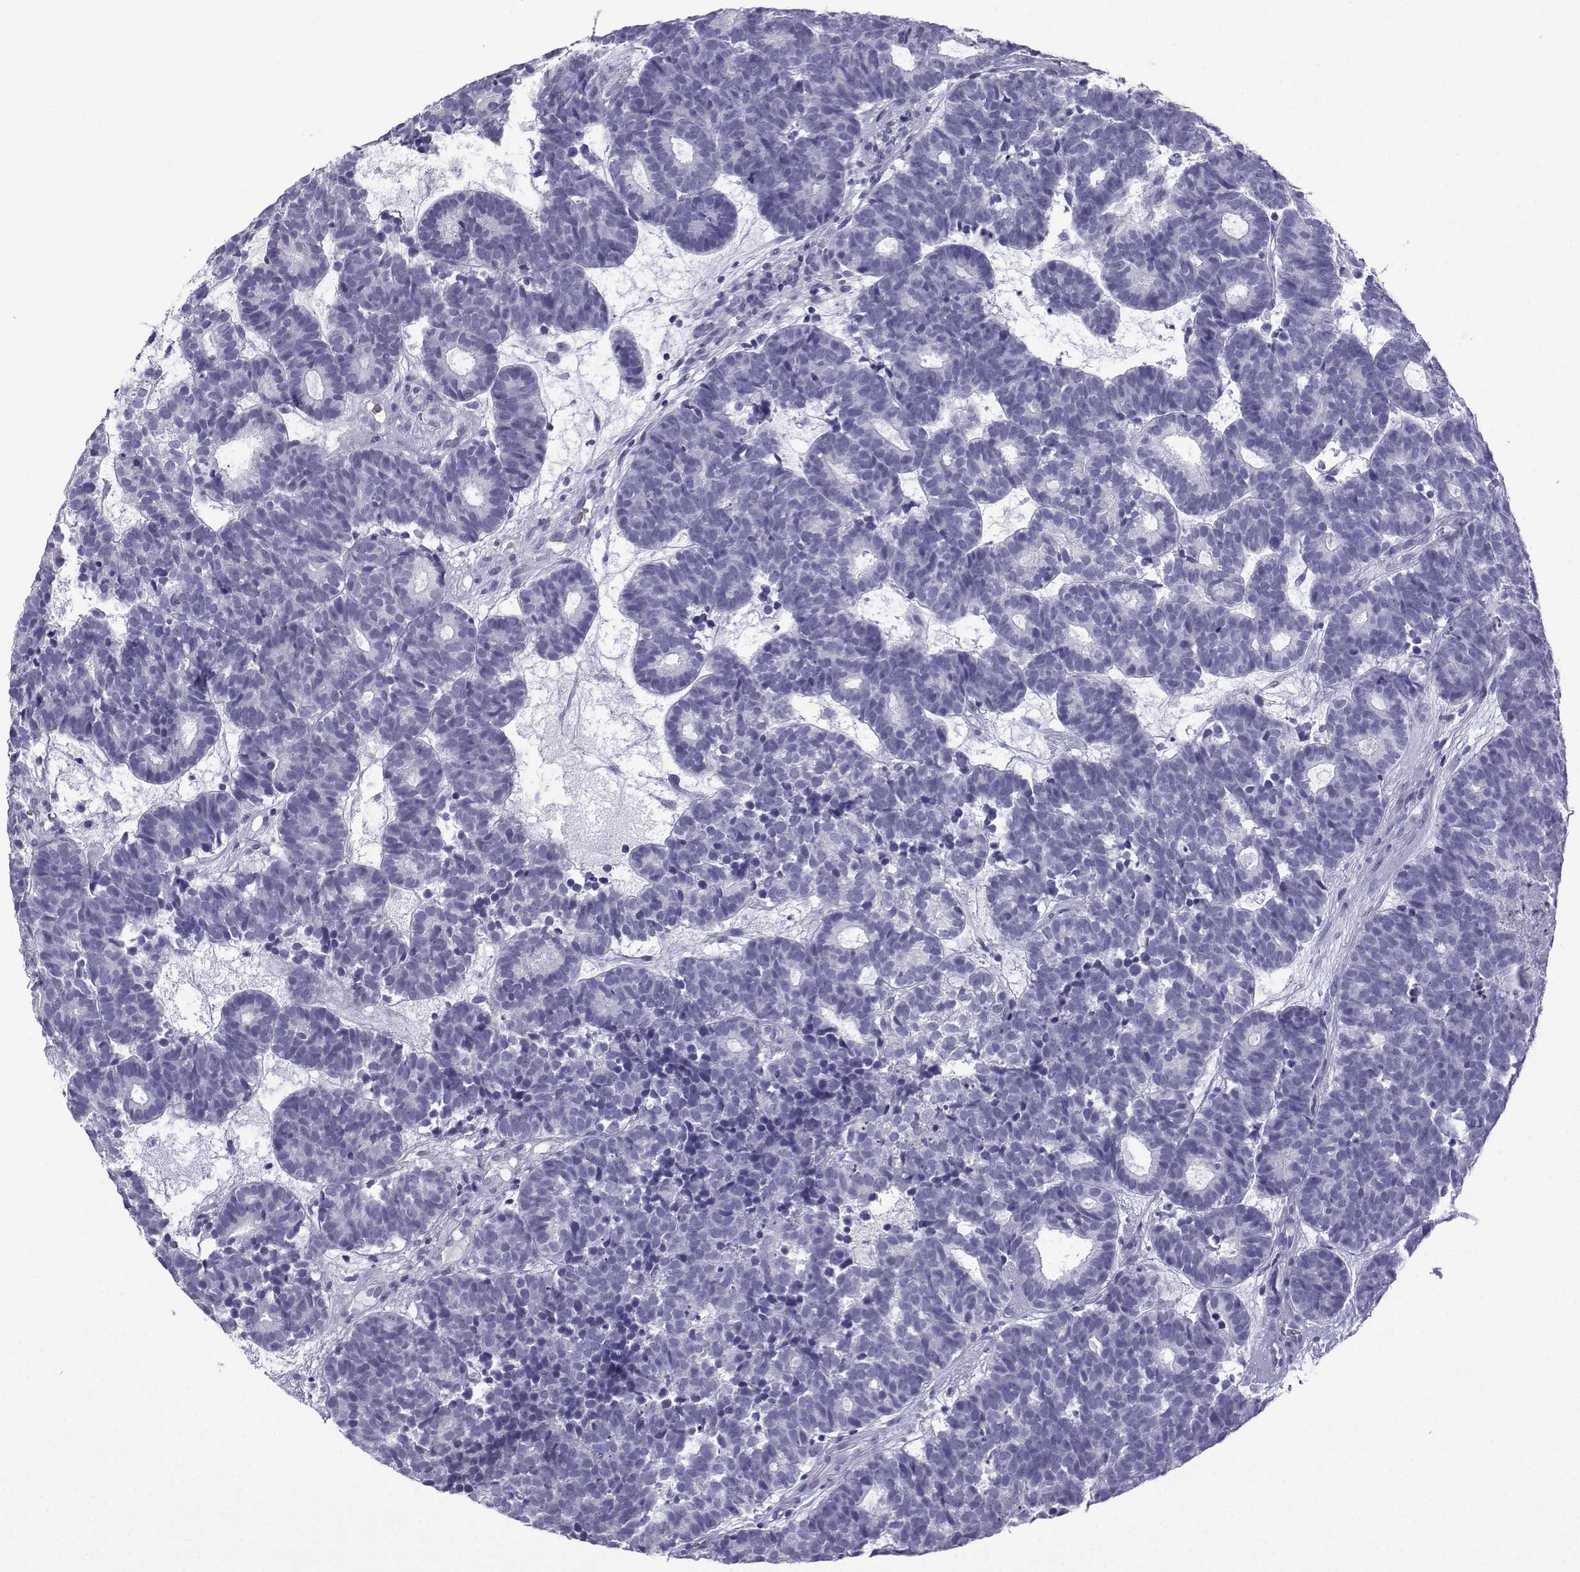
{"staining": {"intensity": "negative", "quantity": "none", "location": "none"}, "tissue": "head and neck cancer", "cell_type": "Tumor cells", "image_type": "cancer", "snomed": [{"axis": "morphology", "description": "Adenocarcinoma, NOS"}, {"axis": "topography", "description": "Head-Neck"}], "caption": "This is a photomicrograph of immunohistochemistry staining of head and neck cancer (adenocarcinoma), which shows no positivity in tumor cells.", "gene": "TRIM46", "patient": {"sex": "female", "age": 81}}